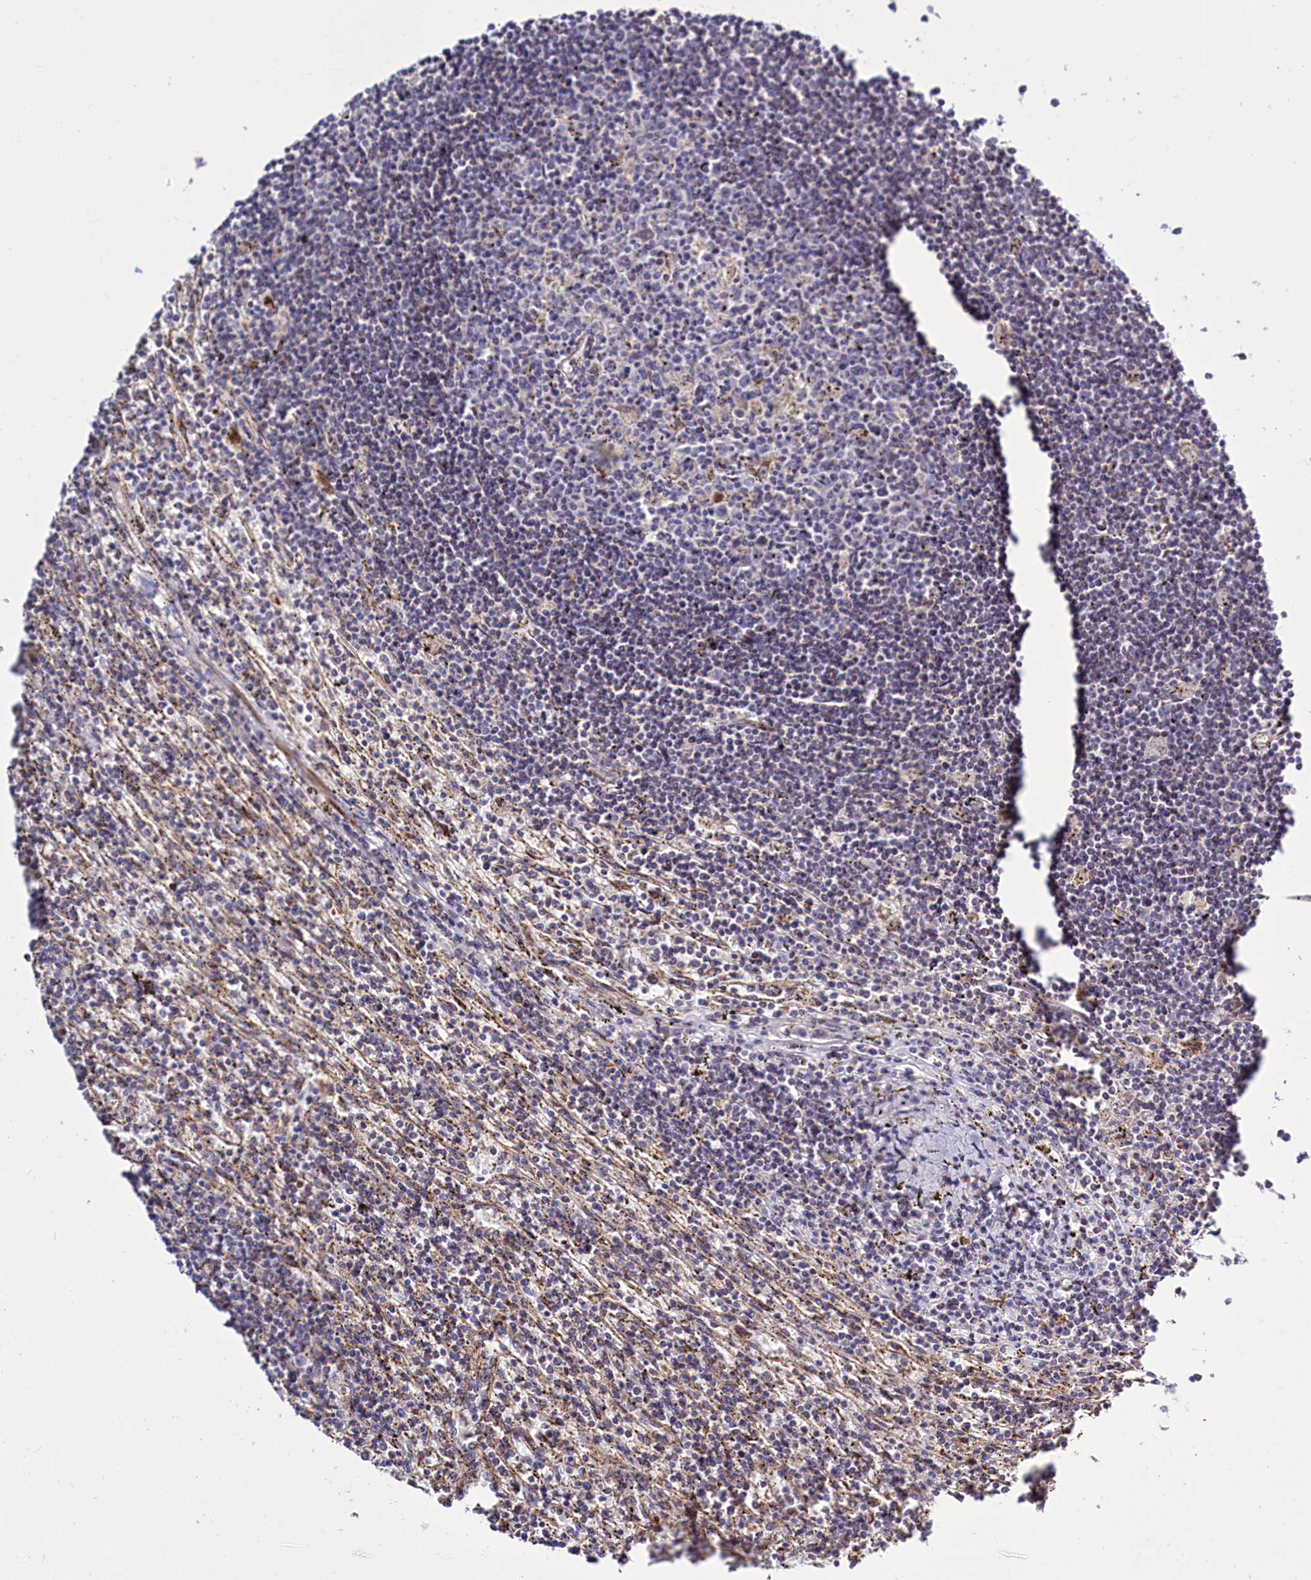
{"staining": {"intensity": "negative", "quantity": "none", "location": "none"}, "tissue": "lymphoma", "cell_type": "Tumor cells", "image_type": "cancer", "snomed": [{"axis": "morphology", "description": "Malignant lymphoma, non-Hodgkin's type, Low grade"}, {"axis": "topography", "description": "Spleen"}], "caption": "An image of malignant lymphoma, non-Hodgkin's type (low-grade) stained for a protein shows no brown staining in tumor cells. Brightfield microscopy of immunohistochemistry stained with DAB (3,3'-diaminobenzidine) (brown) and hematoxylin (blue), captured at high magnification.", "gene": "DYNC2H1", "patient": {"sex": "male", "age": 76}}